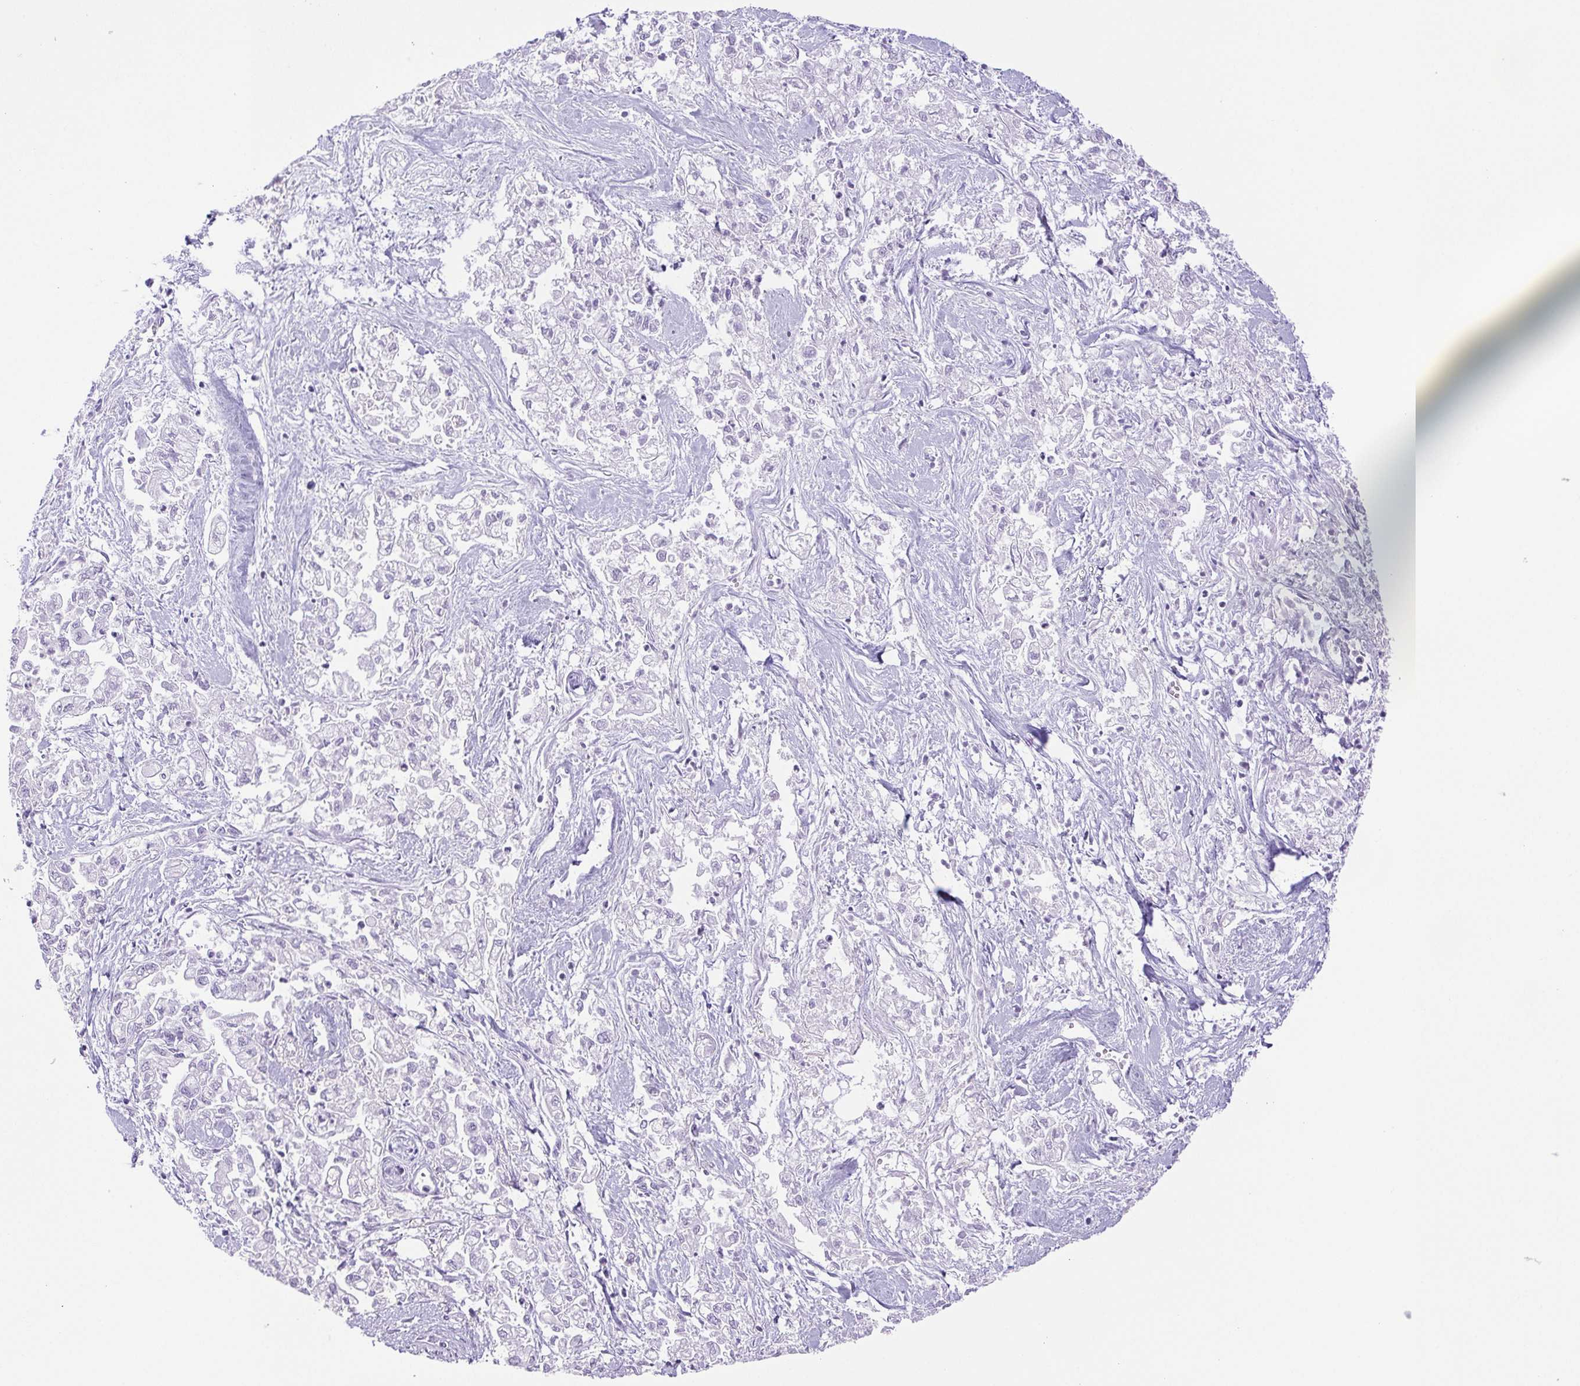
{"staining": {"intensity": "negative", "quantity": "none", "location": "none"}, "tissue": "pancreatic cancer", "cell_type": "Tumor cells", "image_type": "cancer", "snomed": [{"axis": "morphology", "description": "Adenocarcinoma, NOS"}, {"axis": "topography", "description": "Pancreas"}], "caption": "High power microscopy micrograph of an immunohistochemistry (IHC) micrograph of pancreatic adenocarcinoma, revealing no significant expression in tumor cells.", "gene": "HLA-G", "patient": {"sex": "male", "age": 72}}